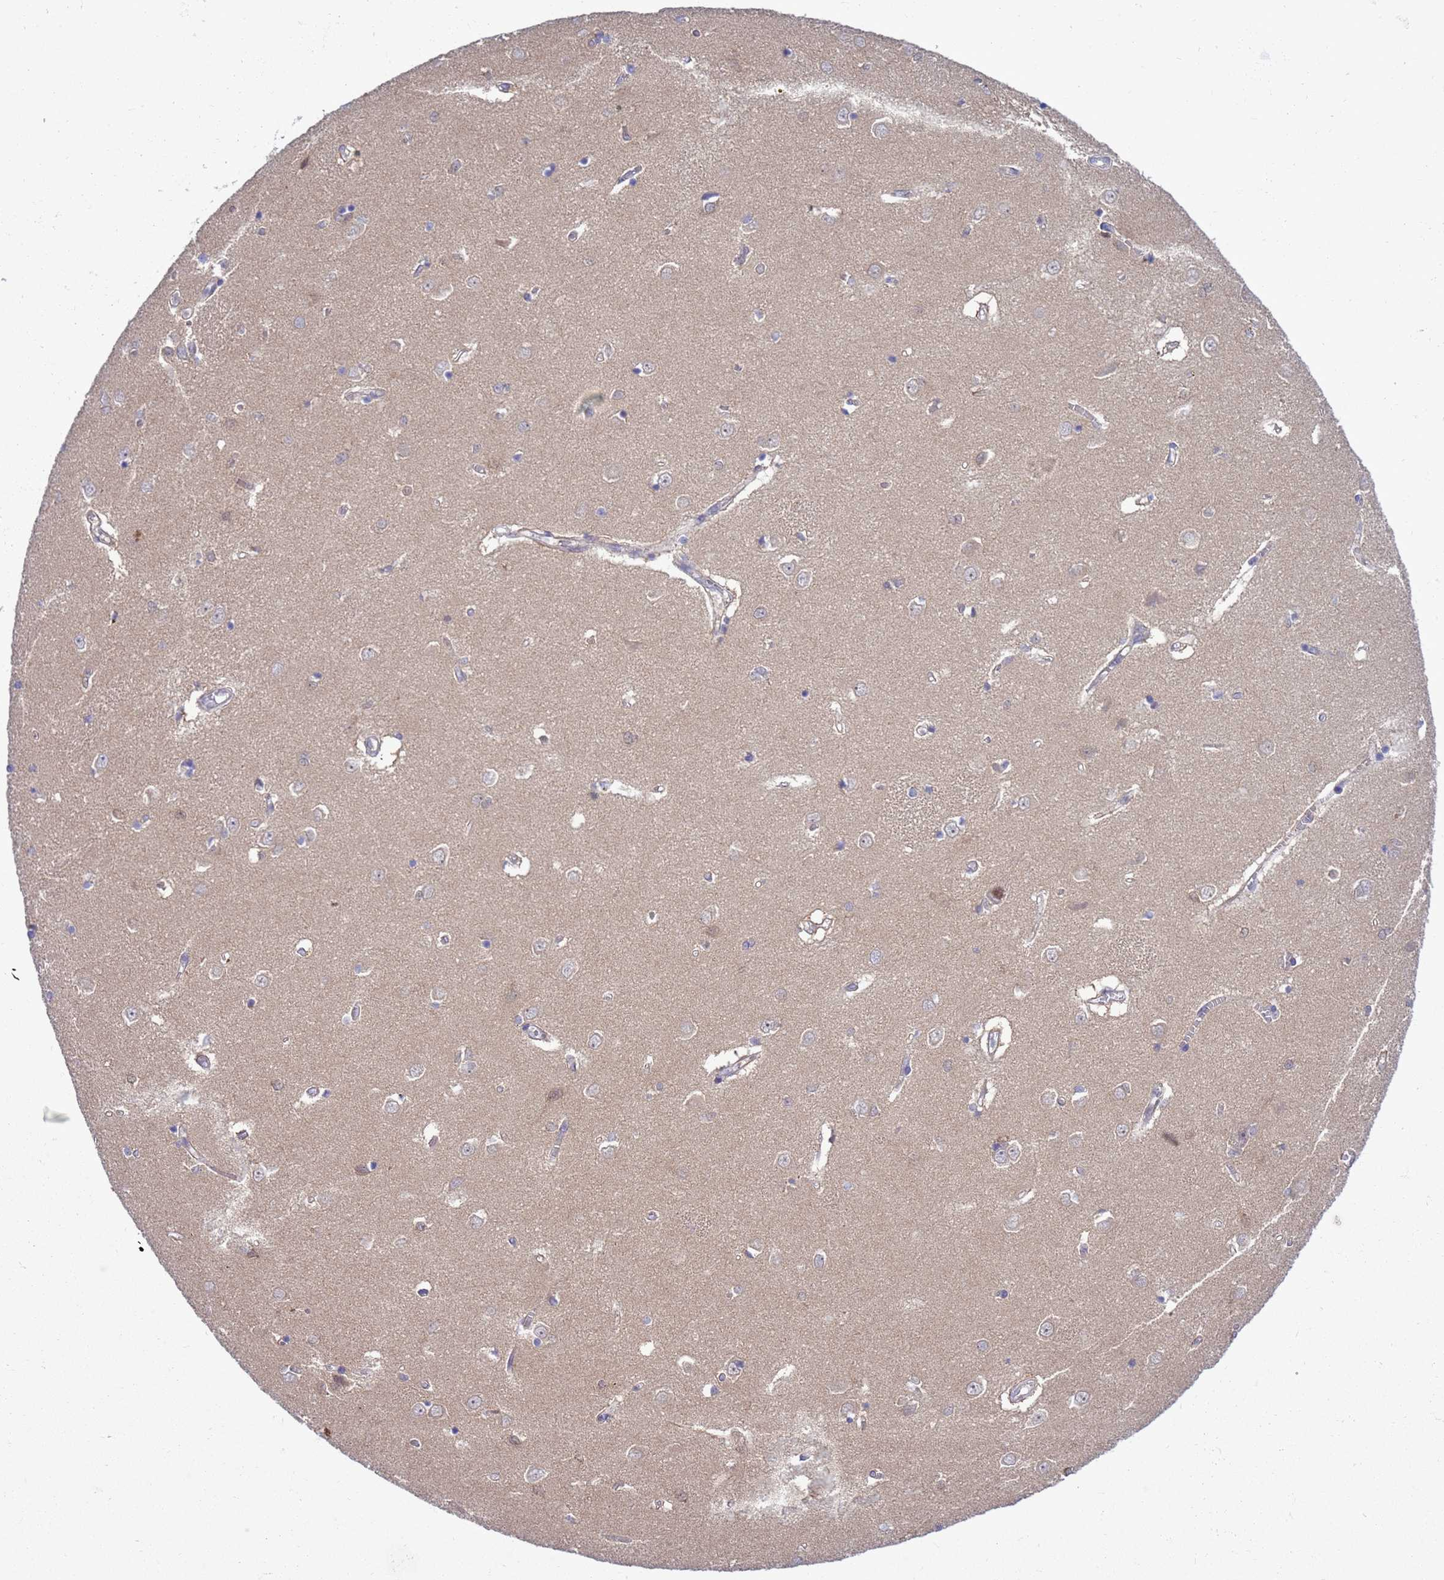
{"staining": {"intensity": "weak", "quantity": "<25%", "location": "cytoplasmic/membranous"}, "tissue": "caudate", "cell_type": "Glial cells", "image_type": "normal", "snomed": [{"axis": "morphology", "description": "Normal tissue, NOS"}, {"axis": "topography", "description": "Lateral ventricle wall"}], "caption": "The photomicrograph reveals no significant staining in glial cells of caudate. (Stains: DAB immunohistochemistry with hematoxylin counter stain, Microscopy: brightfield microscopy at high magnification).", "gene": "ZNF461", "patient": {"sex": "male", "age": 37}}